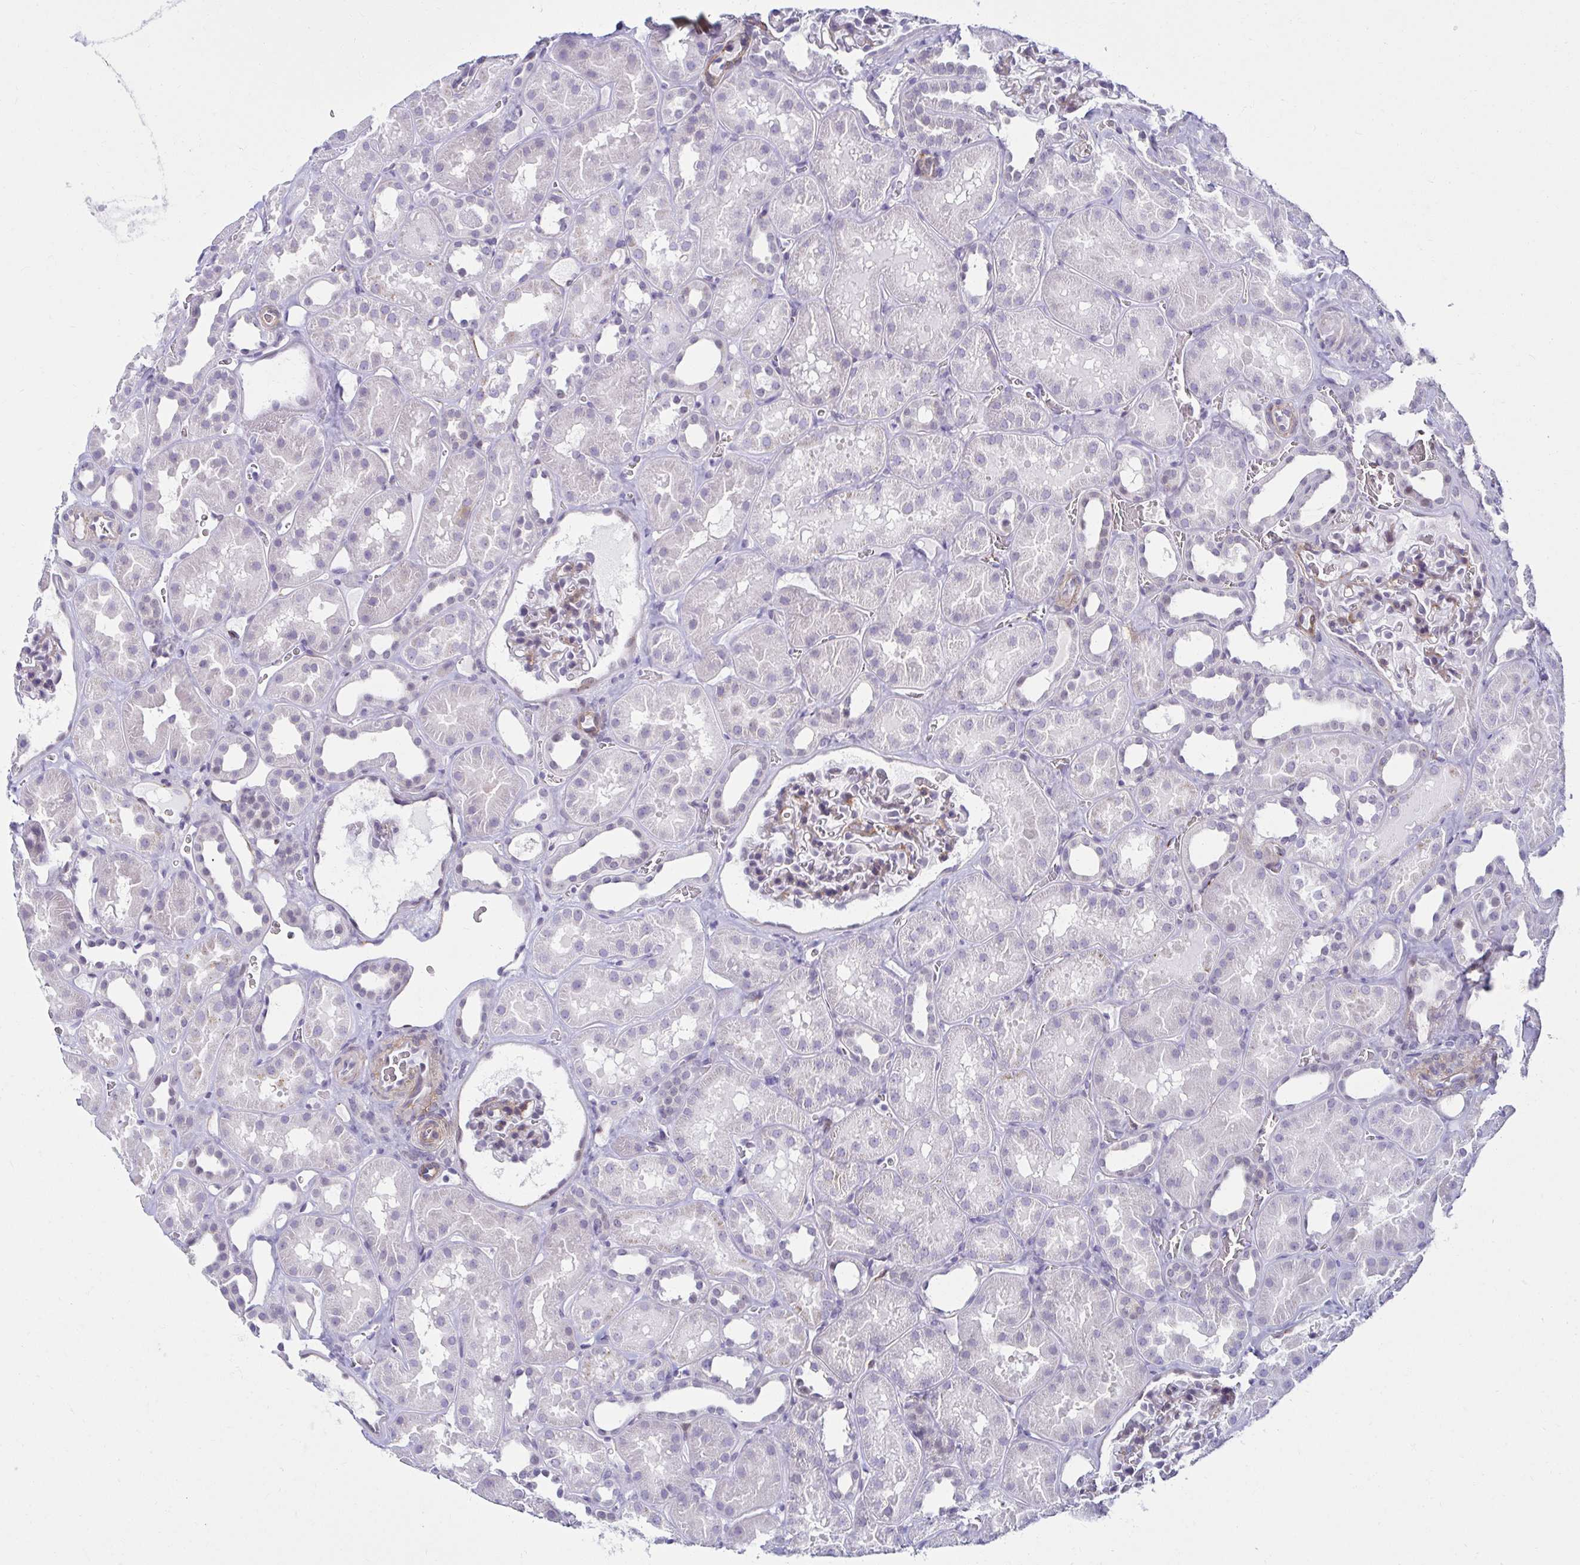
{"staining": {"intensity": "negative", "quantity": "none", "location": "none"}, "tissue": "kidney", "cell_type": "Cells in glomeruli", "image_type": "normal", "snomed": [{"axis": "morphology", "description": "Normal tissue, NOS"}, {"axis": "topography", "description": "Kidney"}], "caption": "High magnification brightfield microscopy of unremarkable kidney stained with DAB (3,3'-diaminobenzidine) (brown) and counterstained with hematoxylin (blue): cells in glomeruli show no significant expression.", "gene": "ANKRD62", "patient": {"sex": "female", "age": 41}}